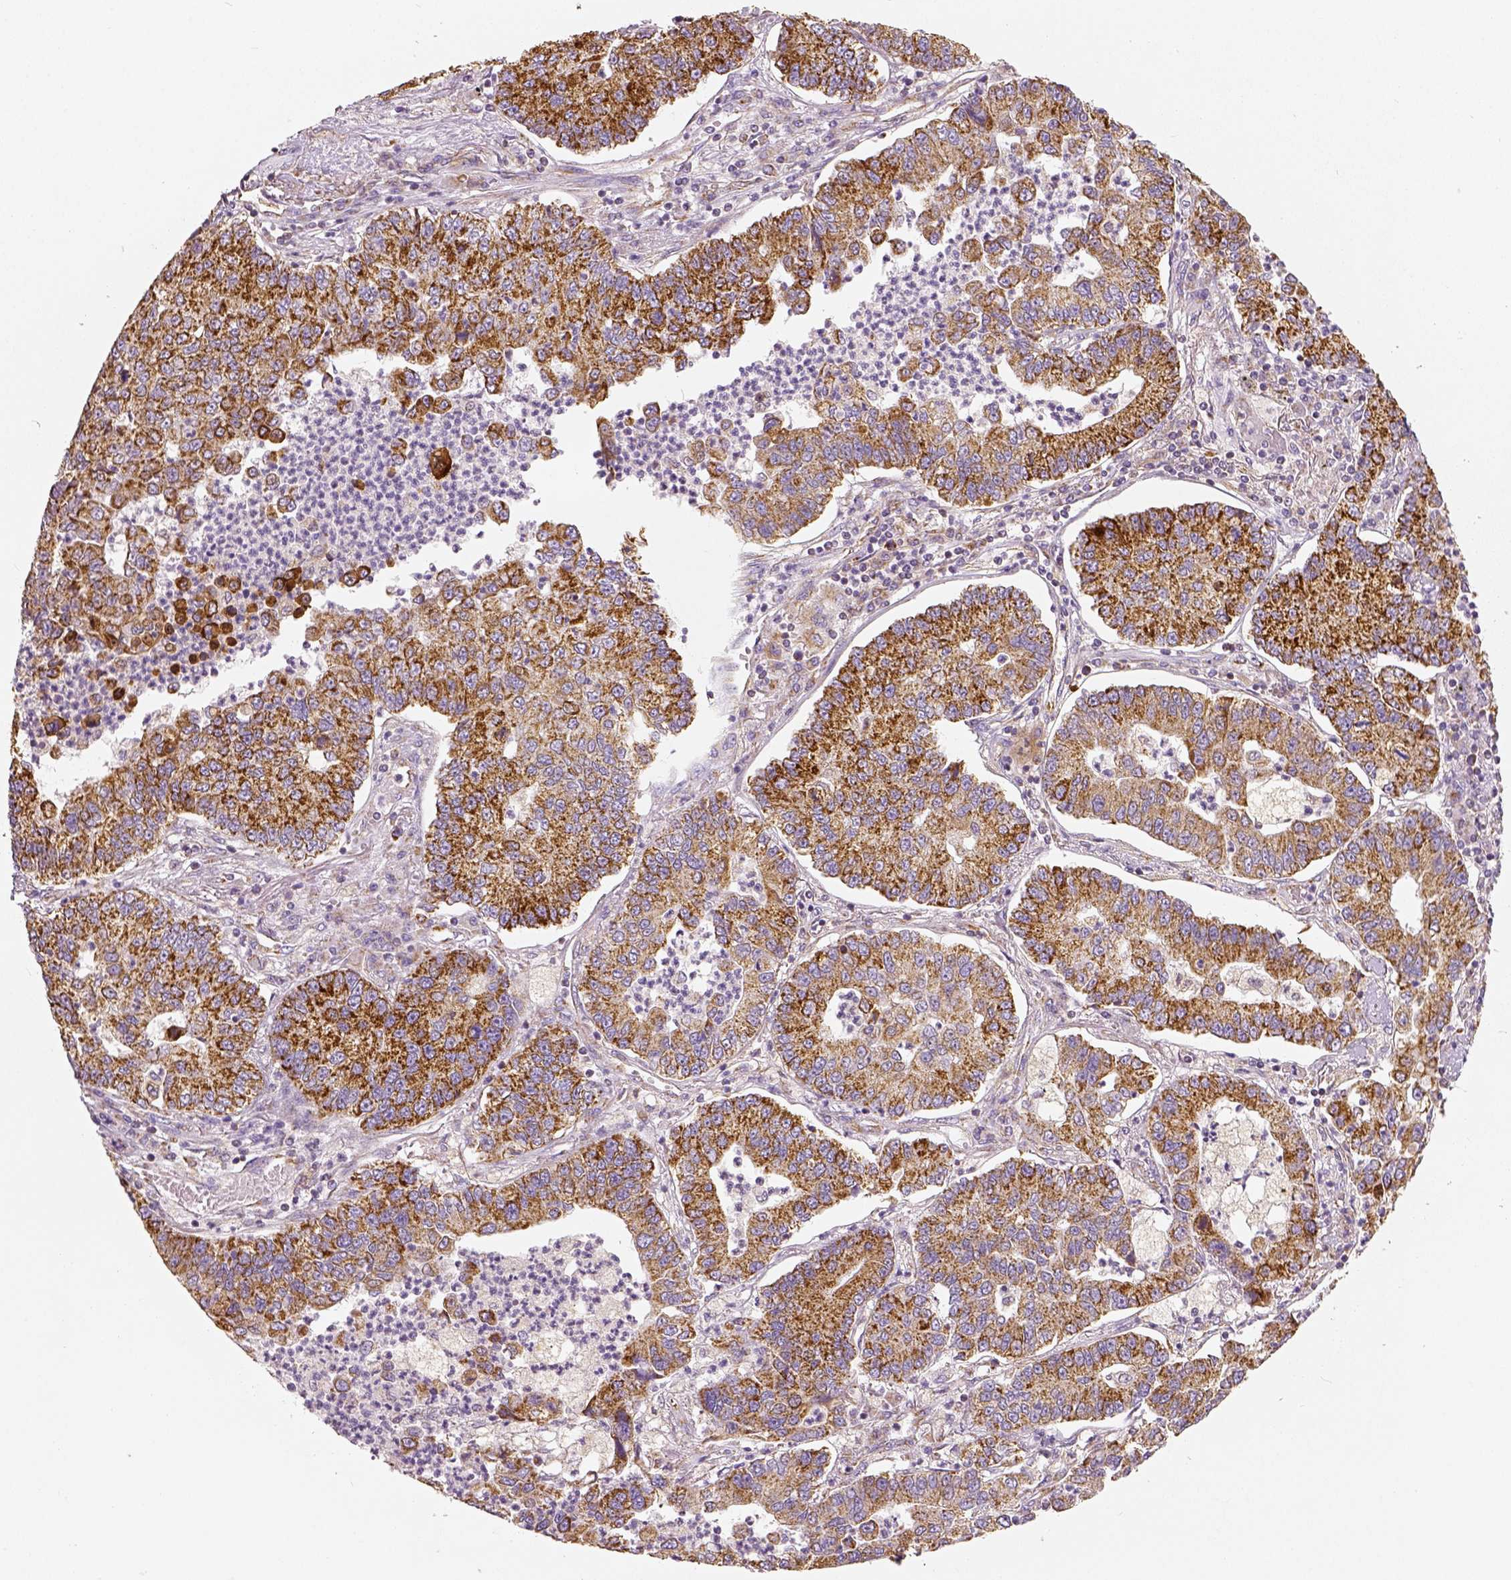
{"staining": {"intensity": "moderate", "quantity": ">75%", "location": "cytoplasmic/membranous"}, "tissue": "lung cancer", "cell_type": "Tumor cells", "image_type": "cancer", "snomed": [{"axis": "morphology", "description": "Adenocarcinoma, NOS"}, {"axis": "topography", "description": "Lung"}], "caption": "Tumor cells show medium levels of moderate cytoplasmic/membranous expression in approximately >75% of cells in adenocarcinoma (lung). (Brightfield microscopy of DAB IHC at high magnification).", "gene": "PGAM5", "patient": {"sex": "female", "age": 57}}